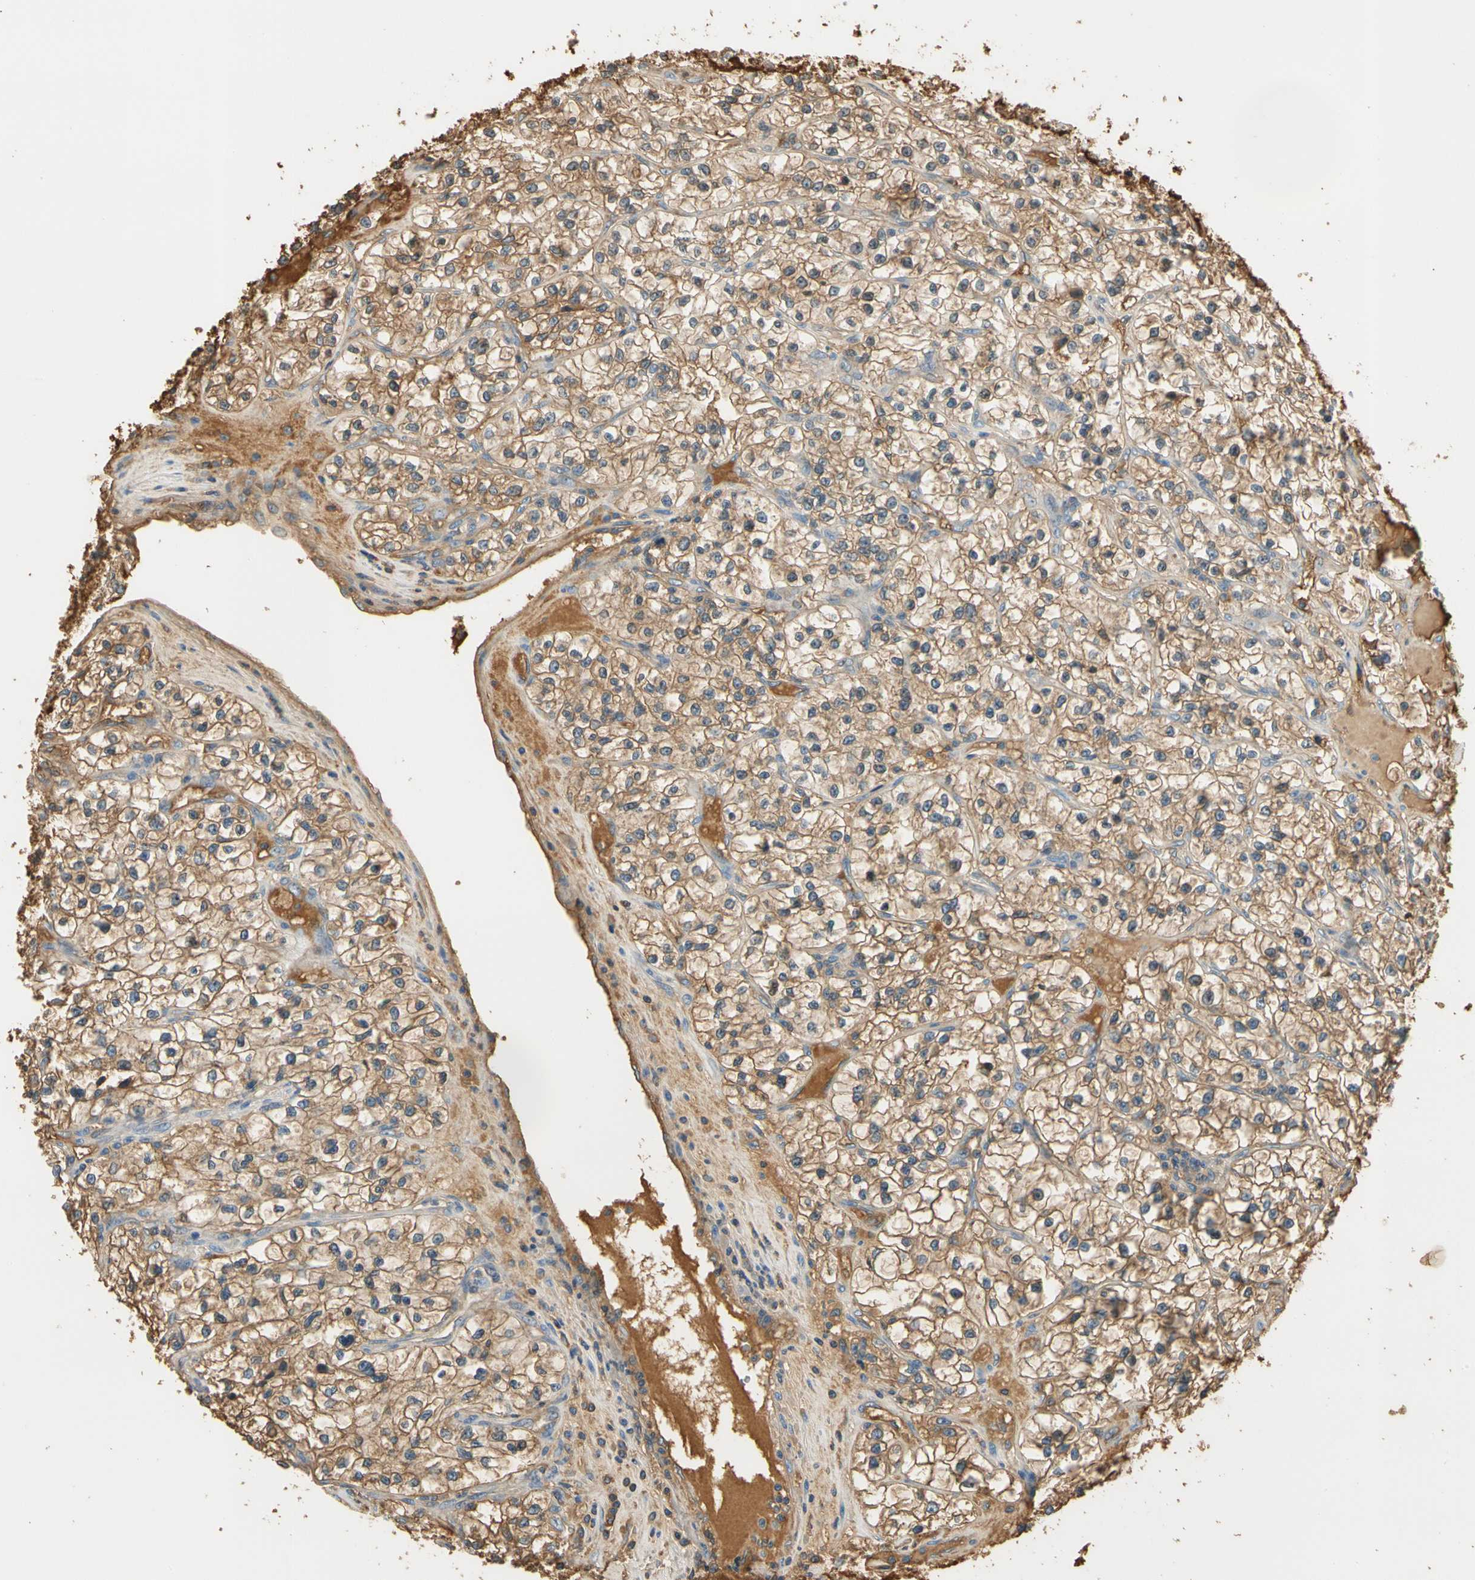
{"staining": {"intensity": "moderate", "quantity": ">75%", "location": "cytoplasmic/membranous"}, "tissue": "renal cancer", "cell_type": "Tumor cells", "image_type": "cancer", "snomed": [{"axis": "morphology", "description": "Adenocarcinoma, NOS"}, {"axis": "topography", "description": "Kidney"}], "caption": "Immunohistochemistry of renal cancer demonstrates medium levels of moderate cytoplasmic/membranous staining in about >75% of tumor cells.", "gene": "LAMB3", "patient": {"sex": "female", "age": 57}}